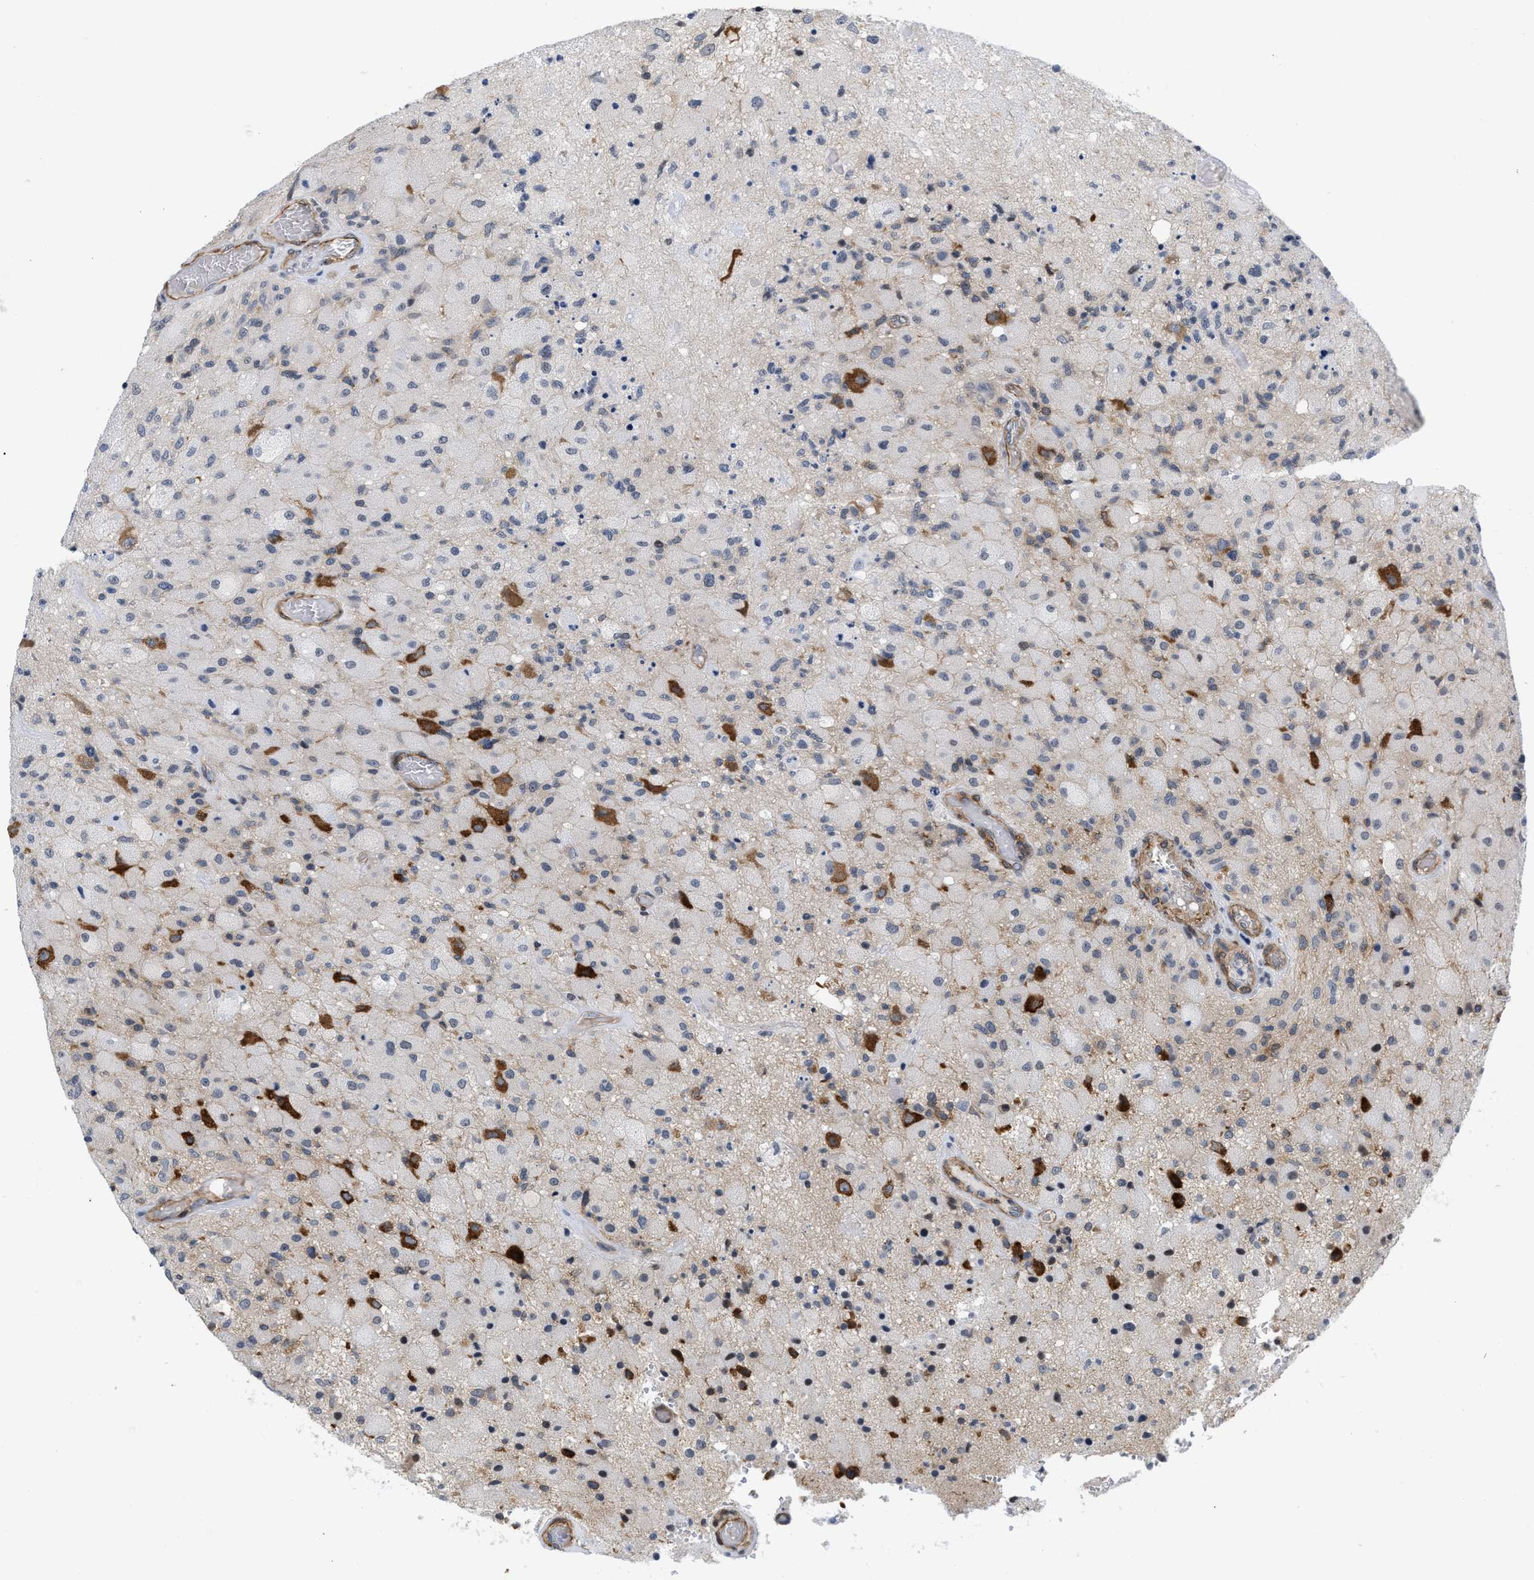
{"staining": {"intensity": "negative", "quantity": "none", "location": "none"}, "tissue": "glioma", "cell_type": "Tumor cells", "image_type": "cancer", "snomed": [{"axis": "morphology", "description": "Normal tissue, NOS"}, {"axis": "morphology", "description": "Glioma, malignant, High grade"}, {"axis": "topography", "description": "Cerebral cortex"}], "caption": "A photomicrograph of human malignant glioma (high-grade) is negative for staining in tumor cells.", "gene": "GPRASP2", "patient": {"sex": "male", "age": 77}}